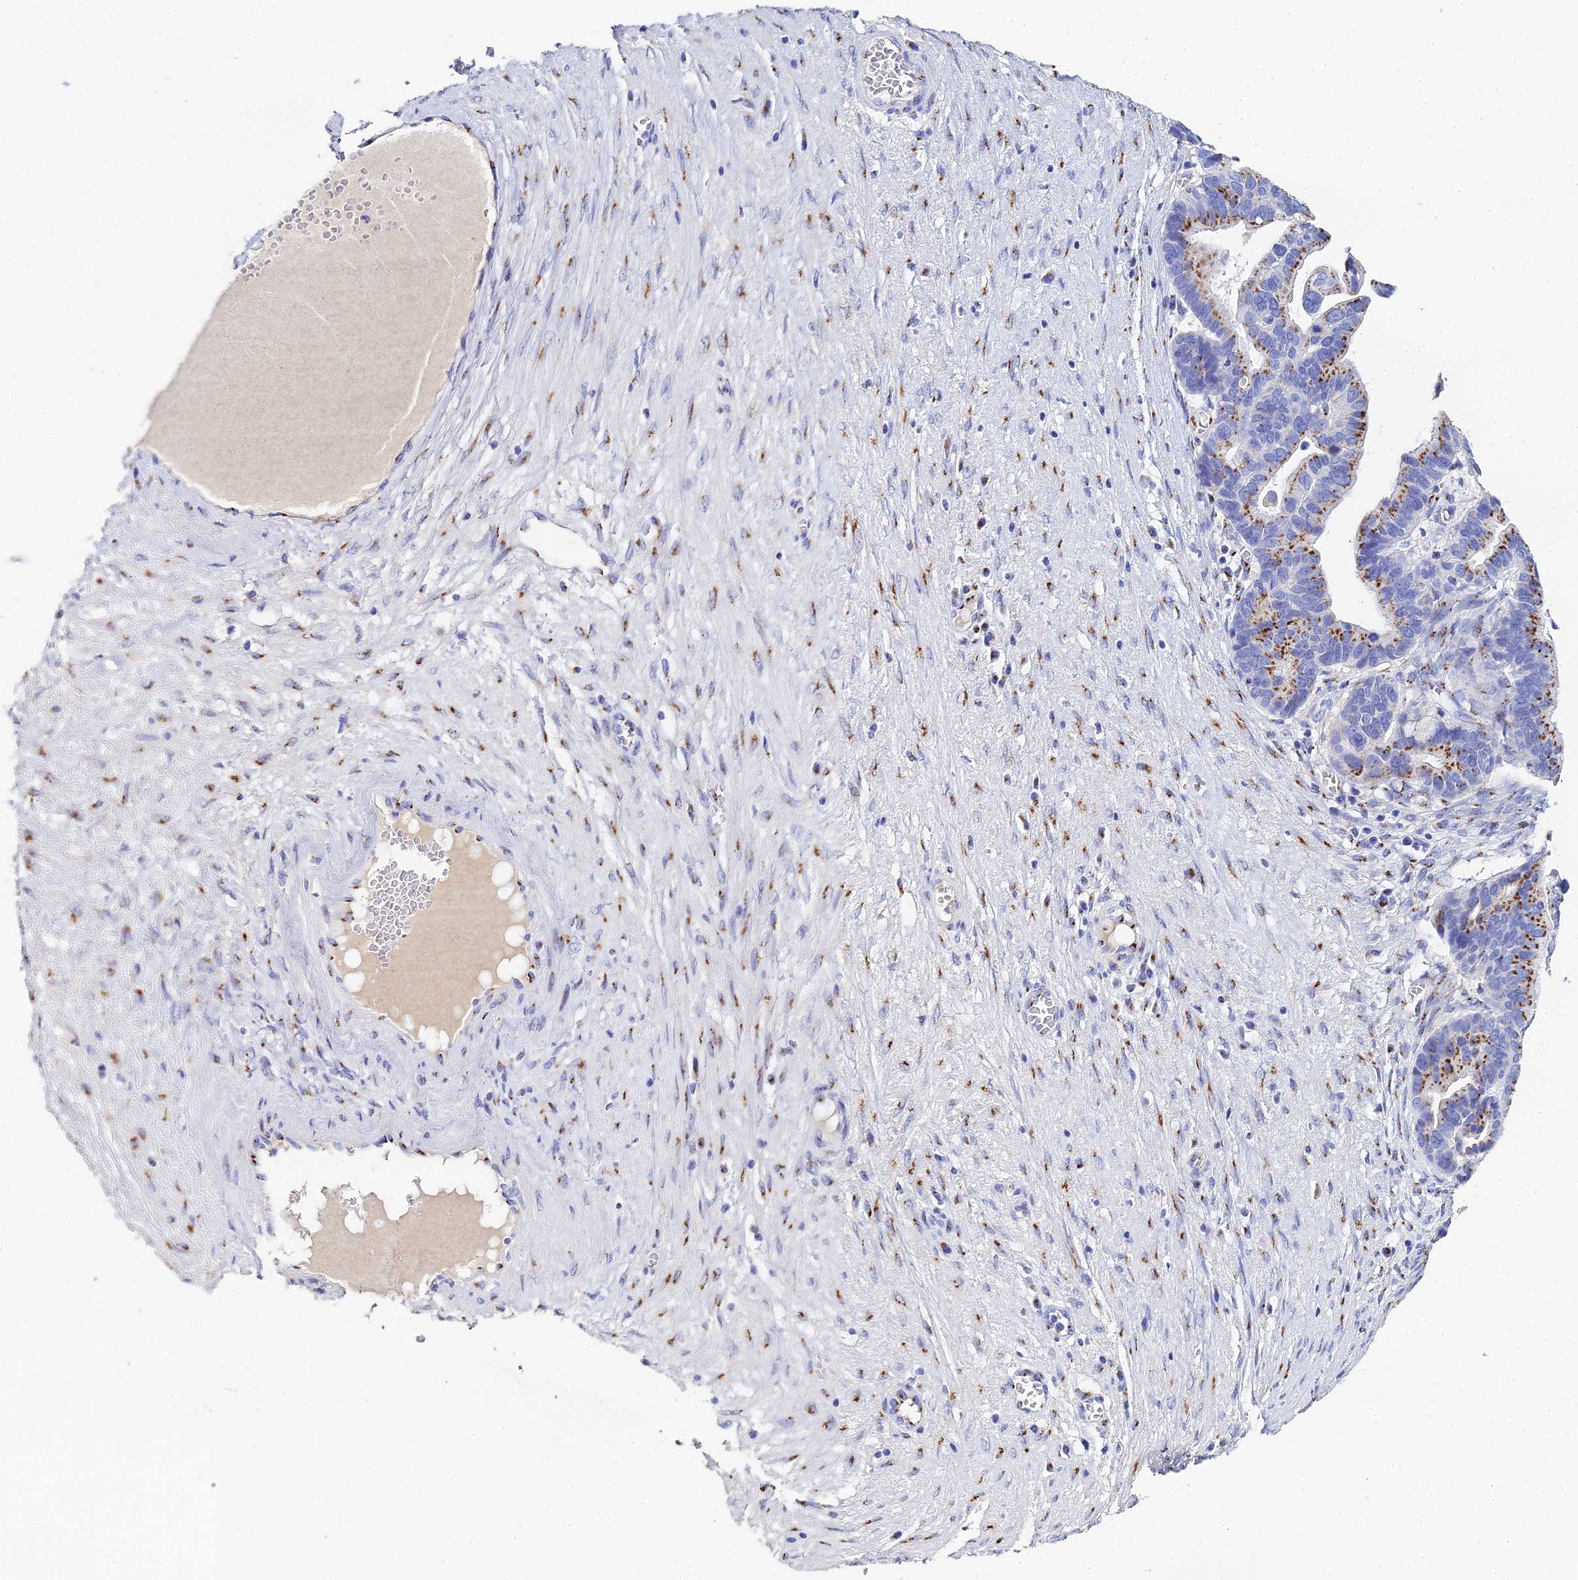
{"staining": {"intensity": "moderate", "quantity": ">75%", "location": "cytoplasmic/membranous"}, "tissue": "ovarian cancer", "cell_type": "Tumor cells", "image_type": "cancer", "snomed": [{"axis": "morphology", "description": "Cystadenocarcinoma, serous, NOS"}, {"axis": "topography", "description": "Ovary"}], "caption": "Human ovarian cancer (serous cystadenocarcinoma) stained with a protein marker displays moderate staining in tumor cells.", "gene": "ENSG00000268674", "patient": {"sex": "female", "age": 56}}